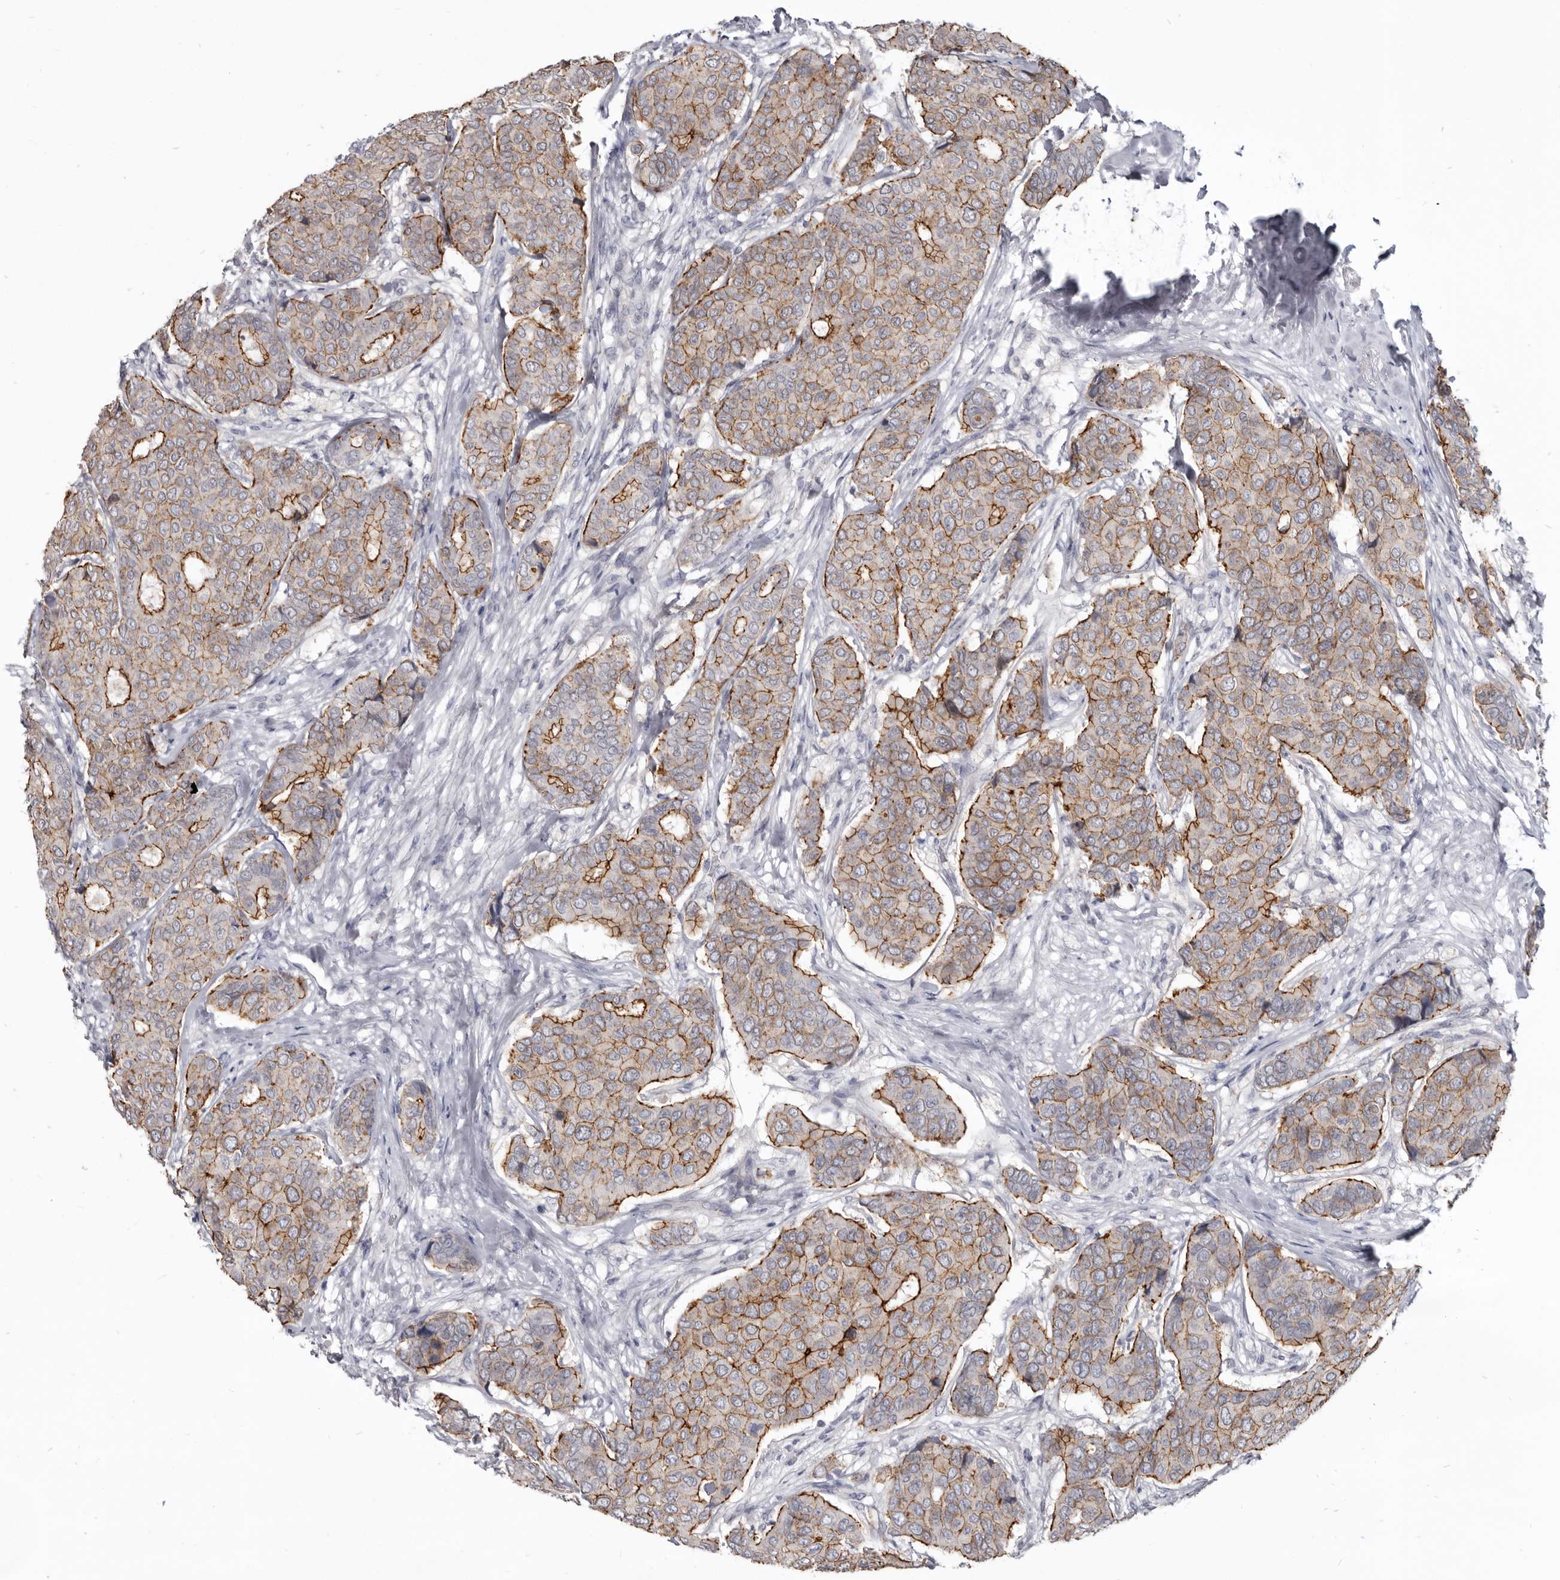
{"staining": {"intensity": "strong", "quantity": ">75%", "location": "cytoplasmic/membranous"}, "tissue": "breast cancer", "cell_type": "Tumor cells", "image_type": "cancer", "snomed": [{"axis": "morphology", "description": "Duct carcinoma"}, {"axis": "topography", "description": "Breast"}], "caption": "Protein staining of breast cancer tissue displays strong cytoplasmic/membranous expression in about >75% of tumor cells.", "gene": "CGN", "patient": {"sex": "female", "age": 75}}